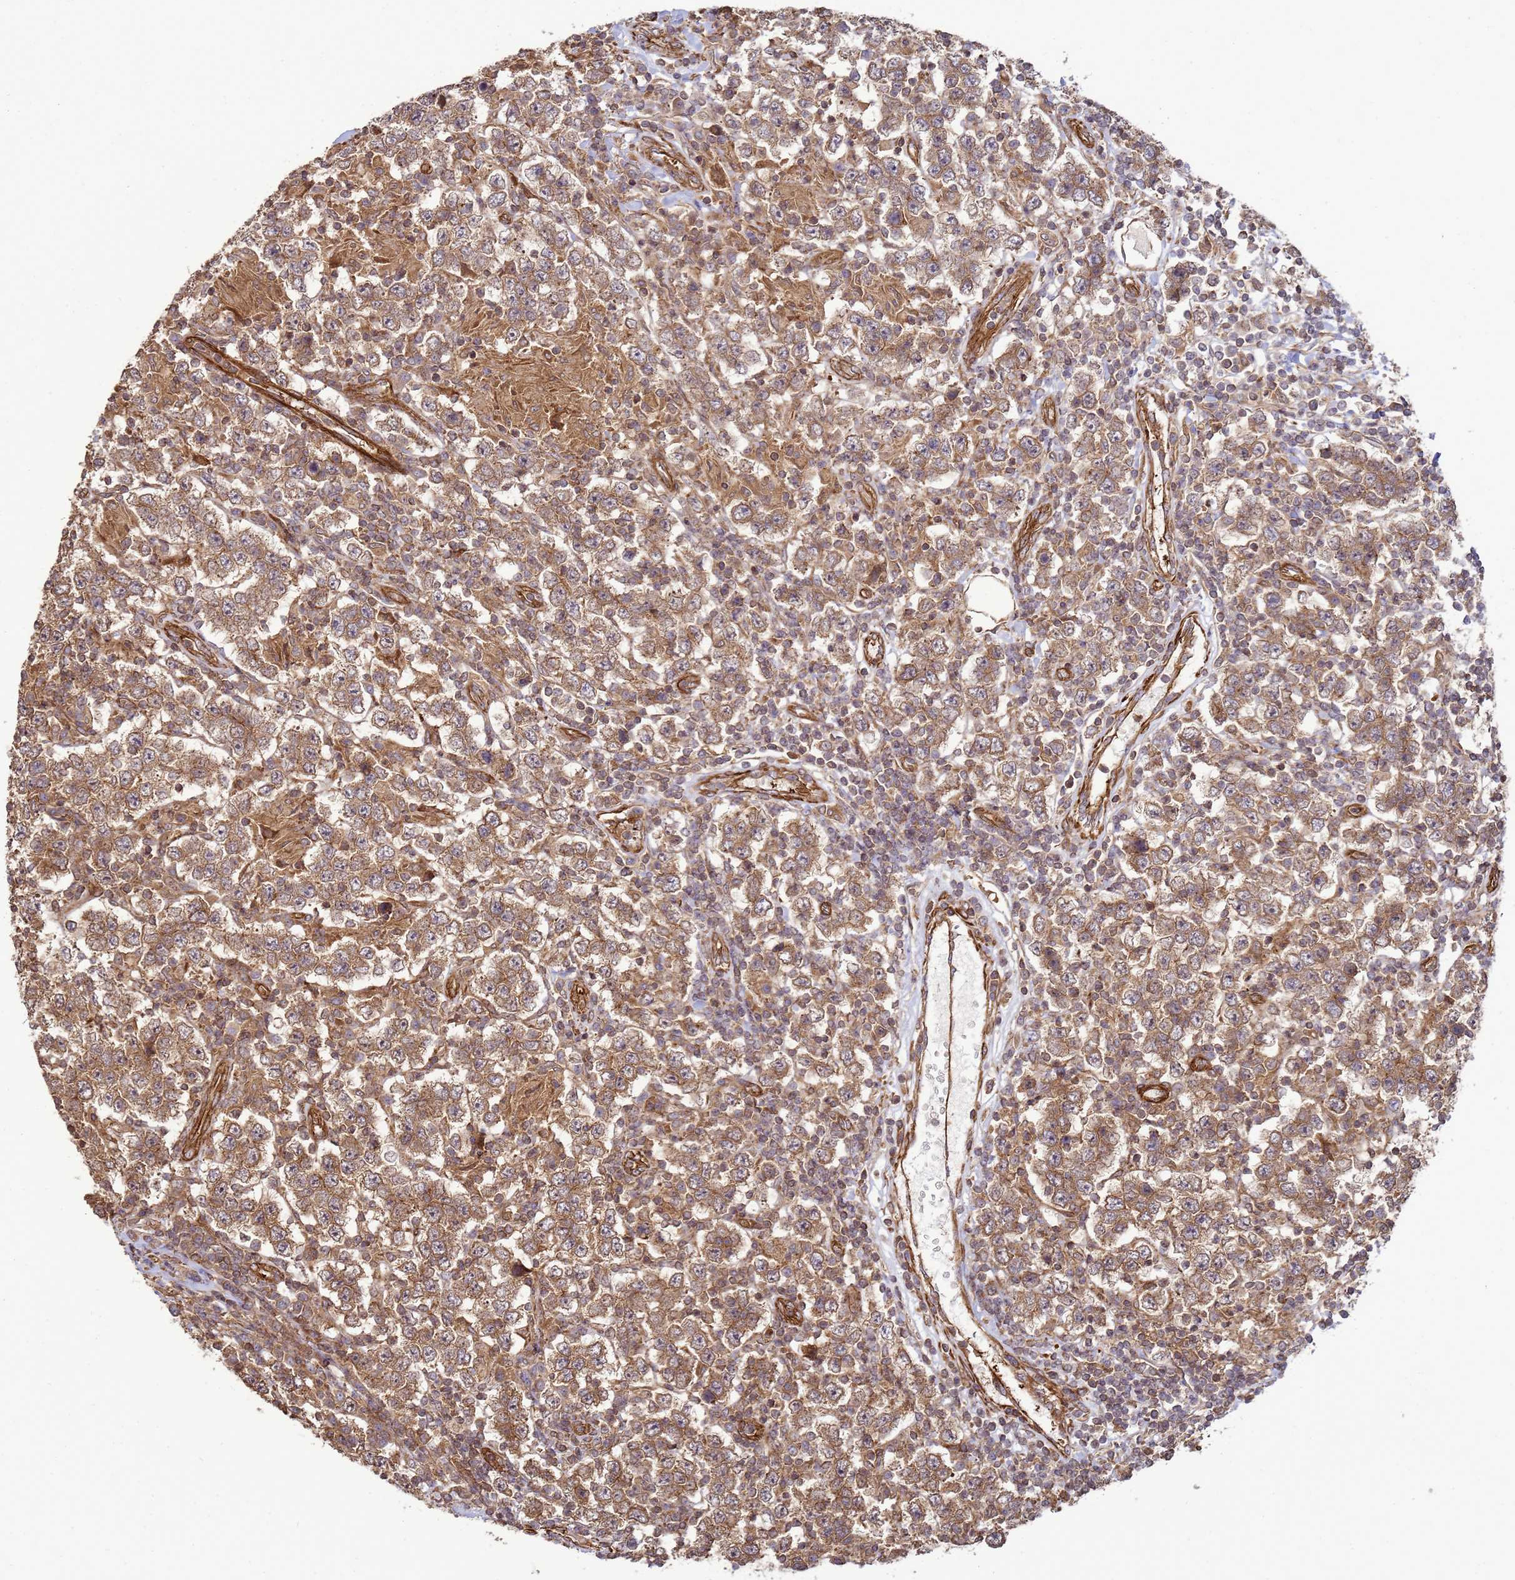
{"staining": {"intensity": "moderate", "quantity": ">75%", "location": "cytoplasmic/membranous"}, "tissue": "testis cancer", "cell_type": "Tumor cells", "image_type": "cancer", "snomed": [{"axis": "morphology", "description": "Normal tissue, NOS"}, {"axis": "morphology", "description": "Urothelial carcinoma, High grade"}, {"axis": "morphology", "description": "Seminoma, NOS"}, {"axis": "morphology", "description": "Carcinoma, Embryonal, NOS"}, {"axis": "topography", "description": "Urinary bladder"}, {"axis": "topography", "description": "Testis"}], "caption": "Testis cancer stained for a protein (brown) exhibits moderate cytoplasmic/membranous positive staining in about >75% of tumor cells.", "gene": "CNOT1", "patient": {"sex": "male", "age": 41}}